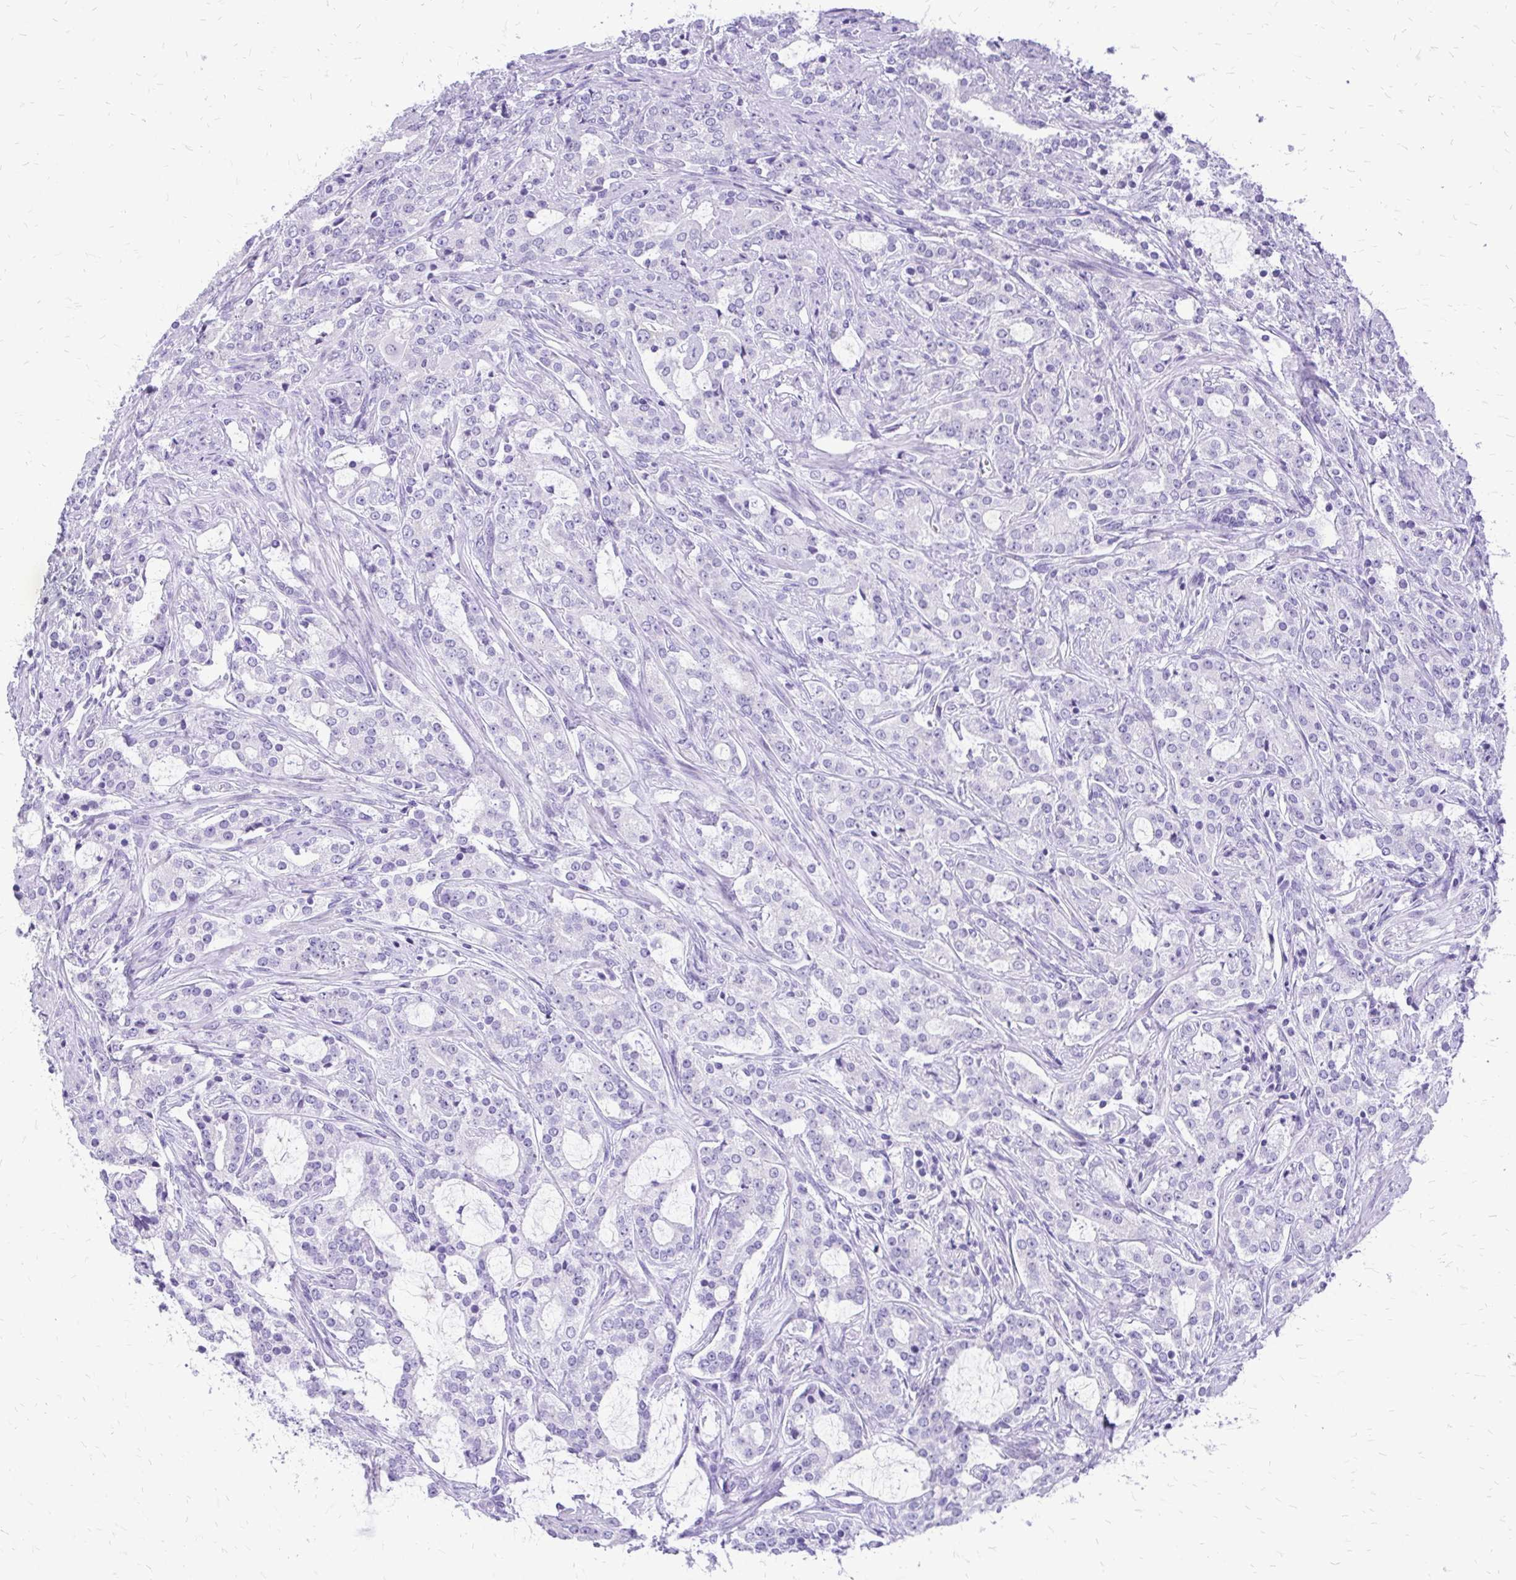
{"staining": {"intensity": "negative", "quantity": "none", "location": "none"}, "tissue": "prostate cancer", "cell_type": "Tumor cells", "image_type": "cancer", "snomed": [{"axis": "morphology", "description": "Adenocarcinoma, Medium grade"}, {"axis": "topography", "description": "Prostate"}], "caption": "Immunohistochemistry (IHC) photomicrograph of human prostate cancer stained for a protein (brown), which shows no expression in tumor cells.", "gene": "SLC32A1", "patient": {"sex": "male", "age": 57}}